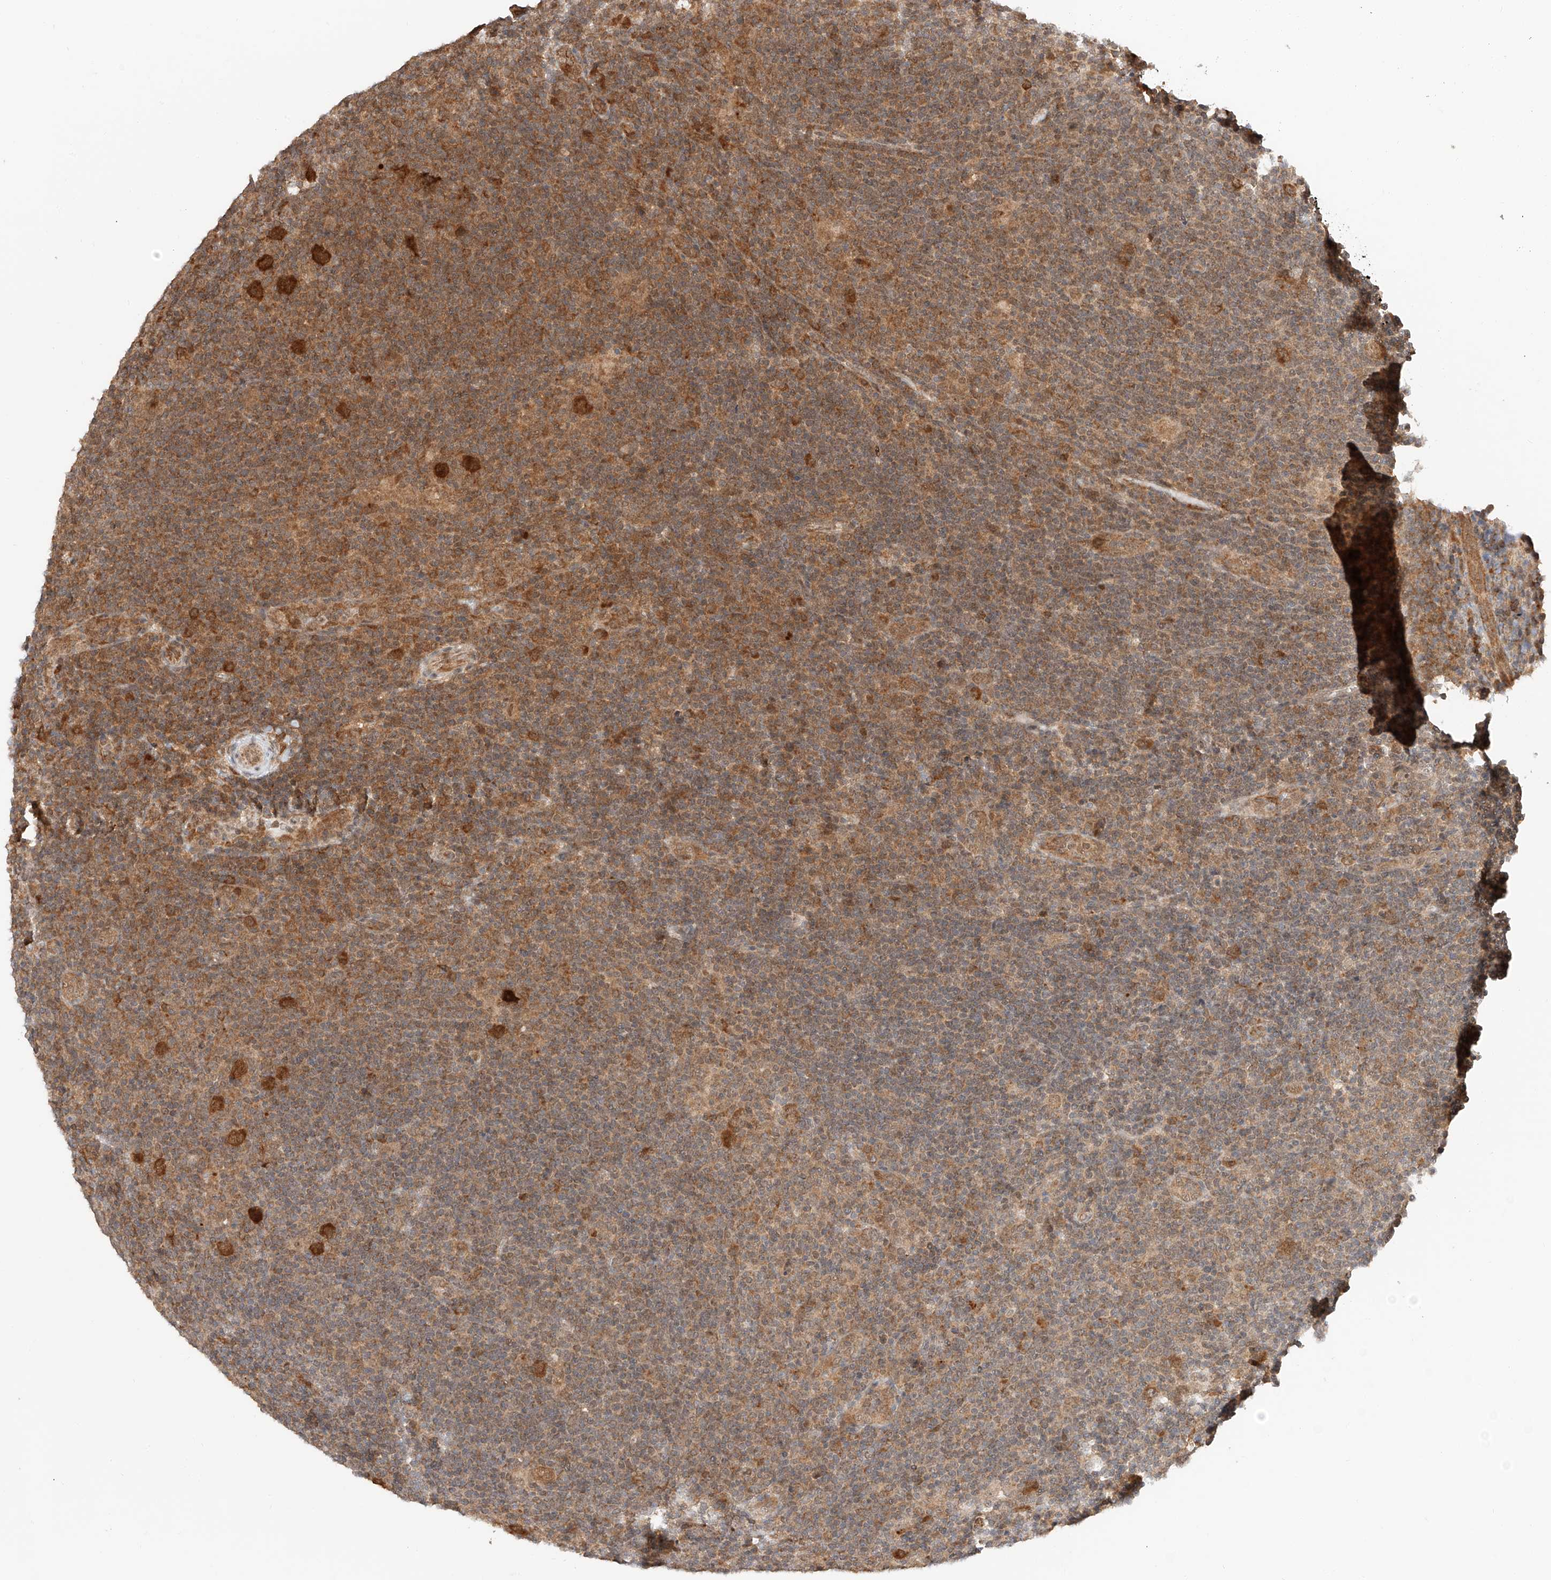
{"staining": {"intensity": "strong", "quantity": ">75%", "location": "cytoplasmic/membranous,nuclear"}, "tissue": "lymphoma", "cell_type": "Tumor cells", "image_type": "cancer", "snomed": [{"axis": "morphology", "description": "Hodgkin's disease, NOS"}, {"axis": "topography", "description": "Lymph node"}], "caption": "Tumor cells display high levels of strong cytoplasmic/membranous and nuclear staining in about >75% of cells in human Hodgkin's disease. The protein is shown in brown color, while the nuclei are stained blue.", "gene": "EIF4H", "patient": {"sex": "female", "age": 57}}